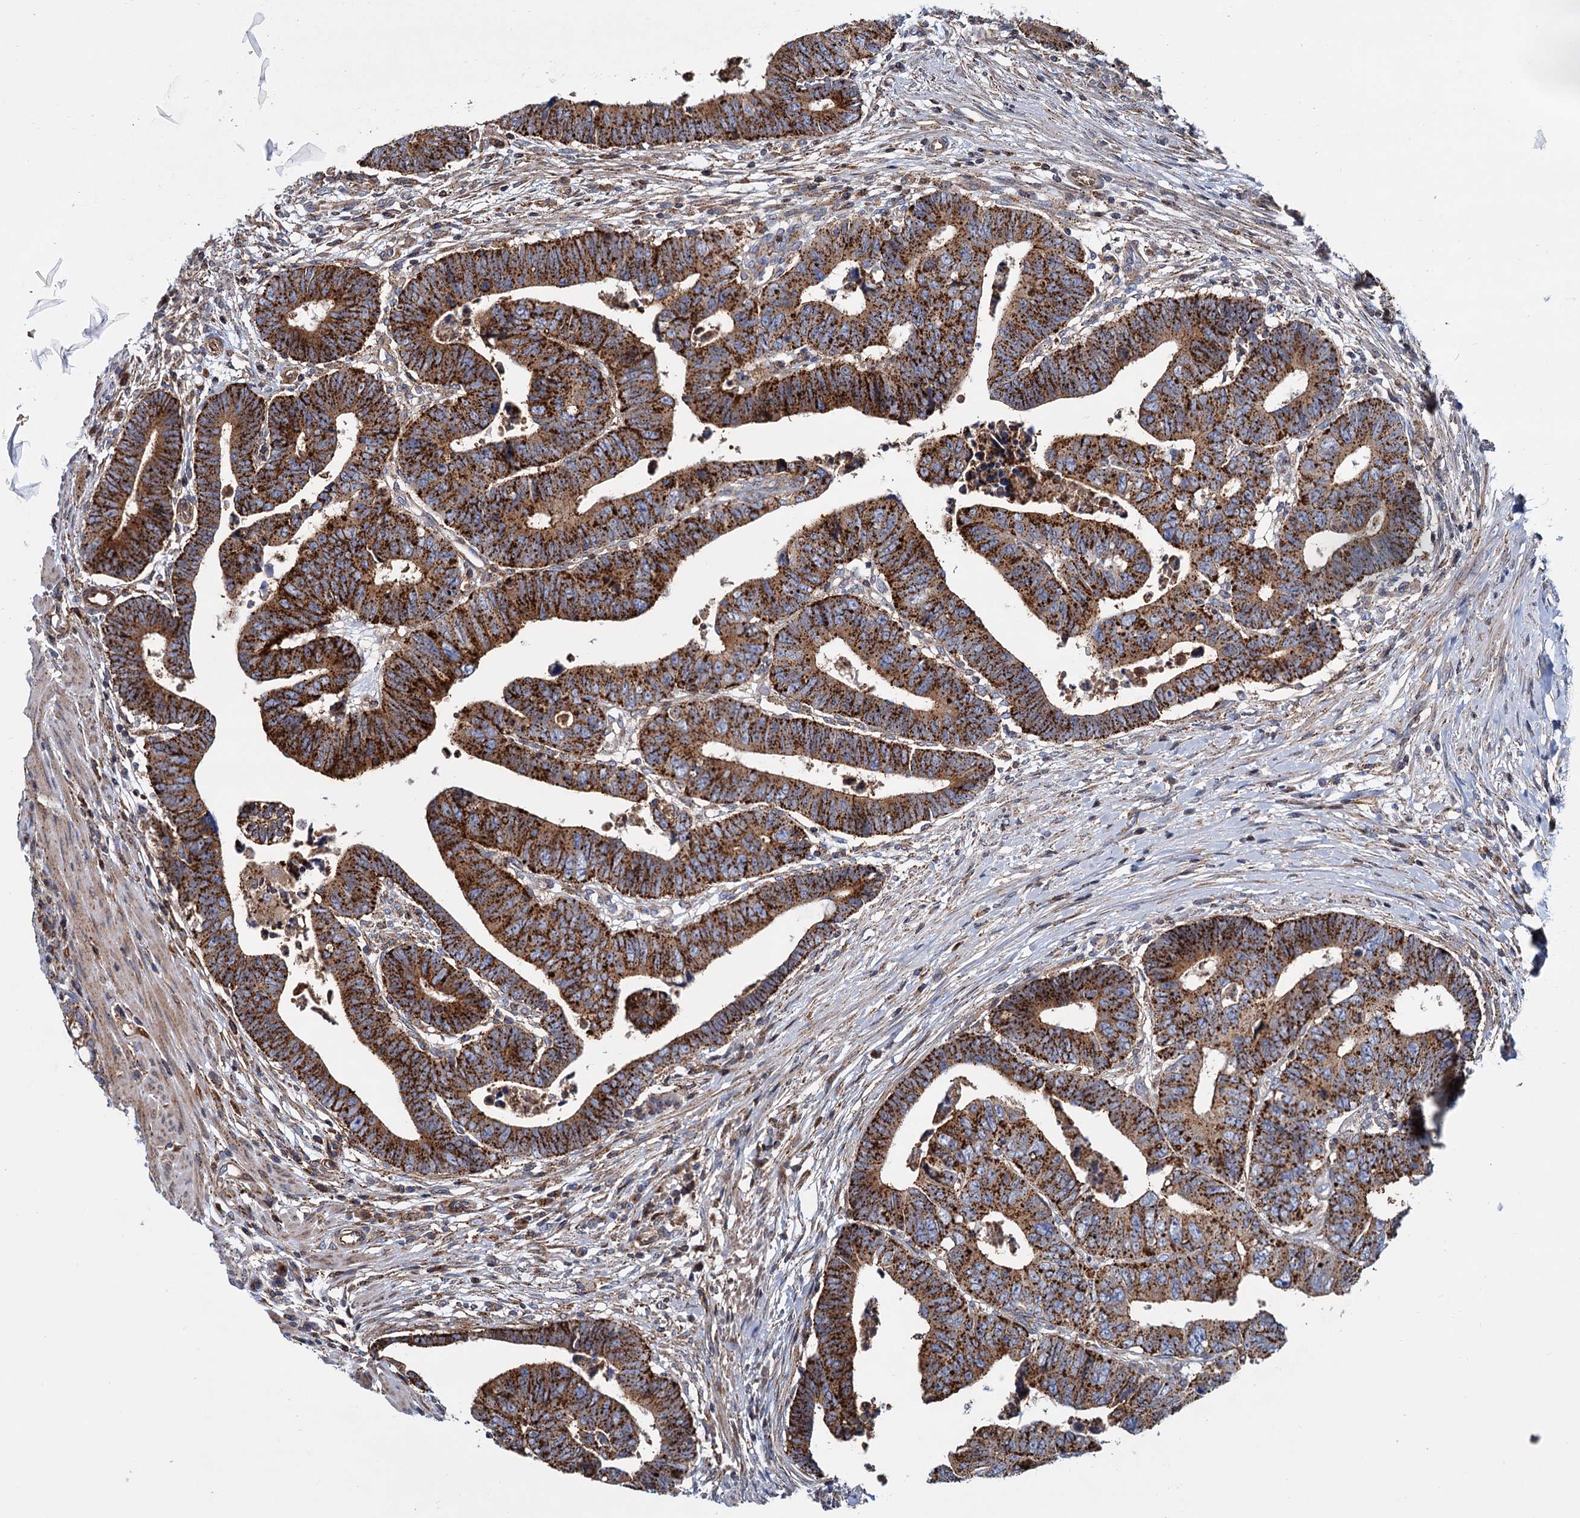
{"staining": {"intensity": "strong", "quantity": ">75%", "location": "cytoplasmic/membranous"}, "tissue": "colorectal cancer", "cell_type": "Tumor cells", "image_type": "cancer", "snomed": [{"axis": "morphology", "description": "Normal tissue, NOS"}, {"axis": "morphology", "description": "Adenocarcinoma, NOS"}, {"axis": "topography", "description": "Rectum"}], "caption": "DAB (3,3'-diaminobenzidine) immunohistochemical staining of human colorectal adenocarcinoma shows strong cytoplasmic/membranous protein expression in approximately >75% of tumor cells.", "gene": "PSEN1", "patient": {"sex": "female", "age": 65}}